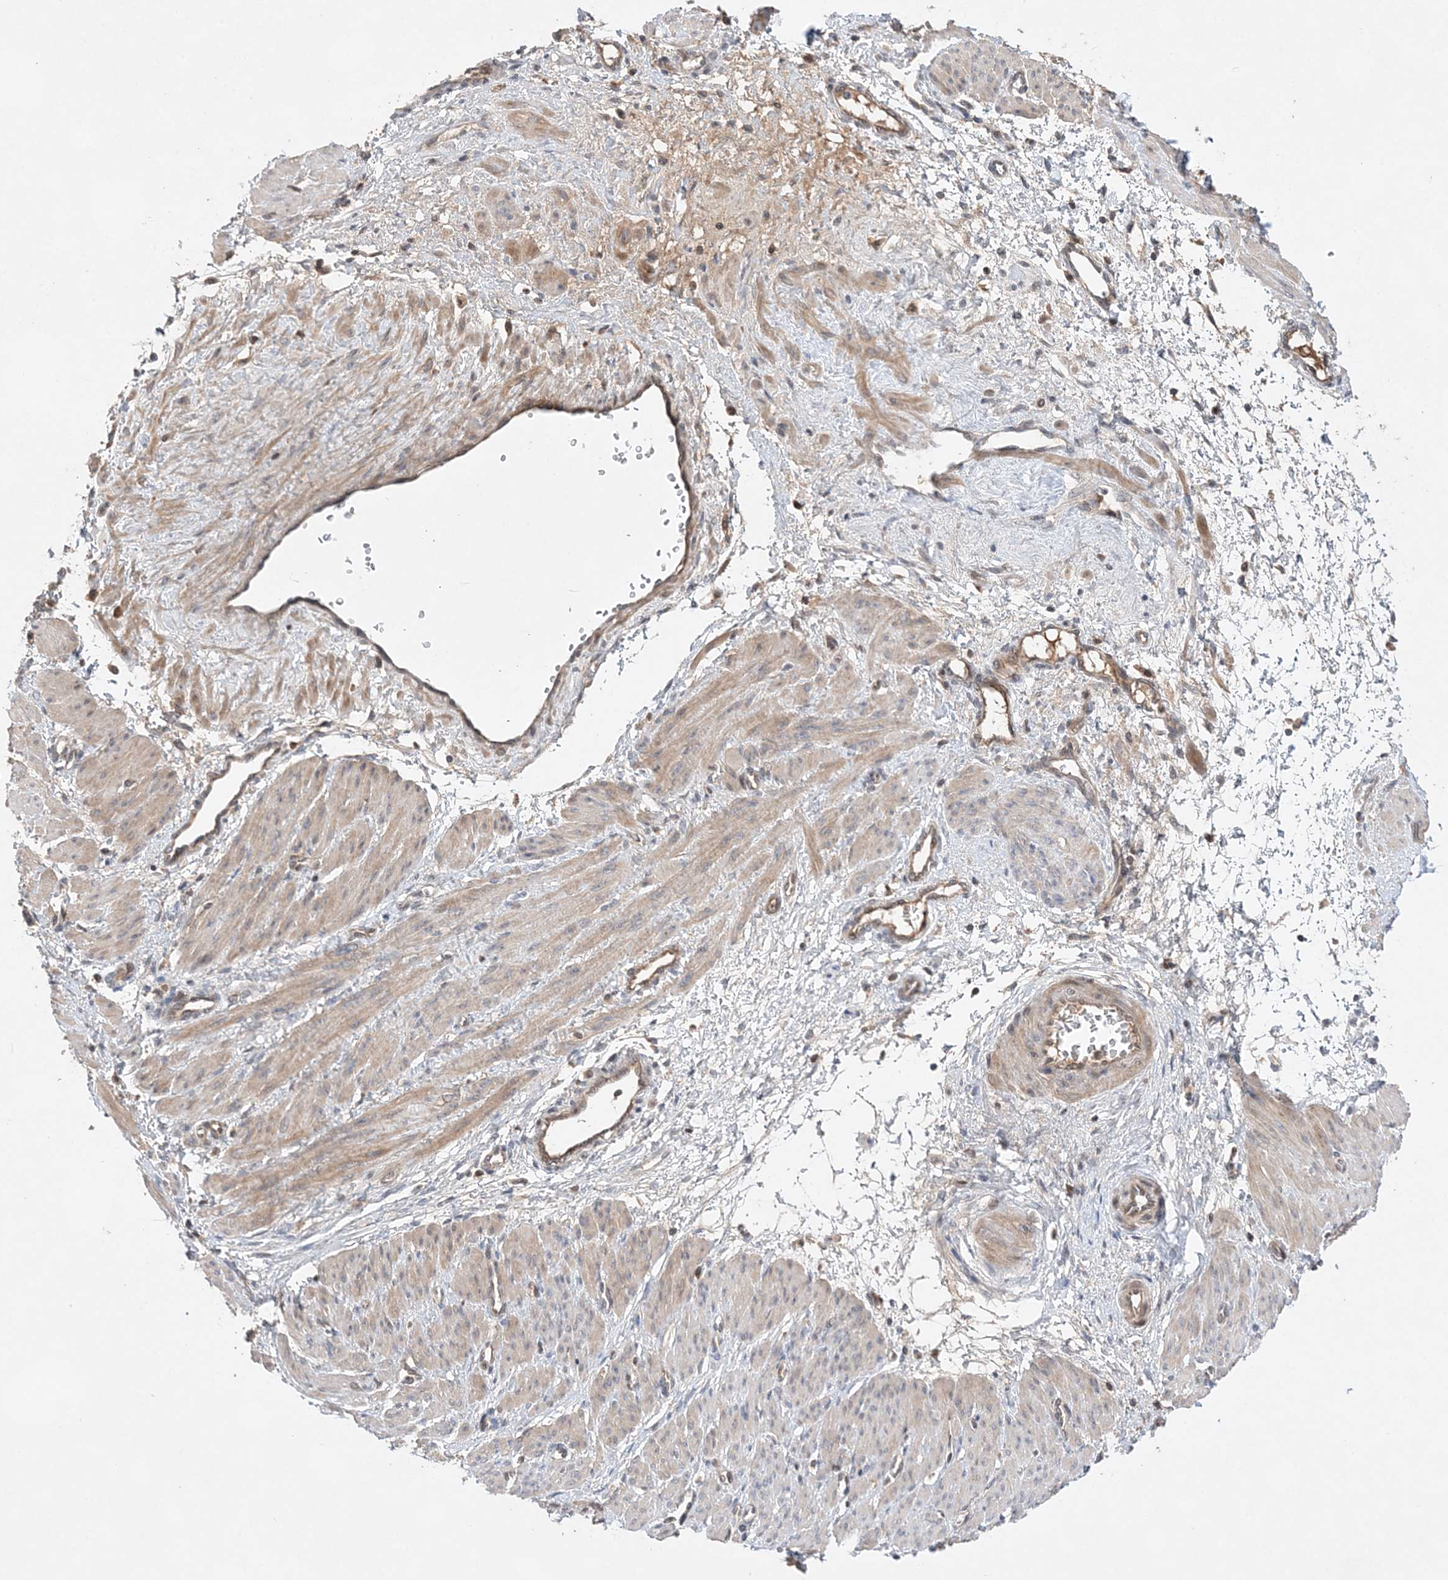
{"staining": {"intensity": "moderate", "quantity": ">75%", "location": "cytoplasmic/membranous"}, "tissue": "smooth muscle", "cell_type": "Smooth muscle cells", "image_type": "normal", "snomed": [{"axis": "morphology", "description": "Normal tissue, NOS"}, {"axis": "topography", "description": "Endometrium"}], "caption": "This micrograph reveals immunohistochemistry (IHC) staining of benign smooth muscle, with medium moderate cytoplasmic/membranous expression in about >75% of smooth muscle cells.", "gene": "TMEM132B", "patient": {"sex": "female", "age": 33}}